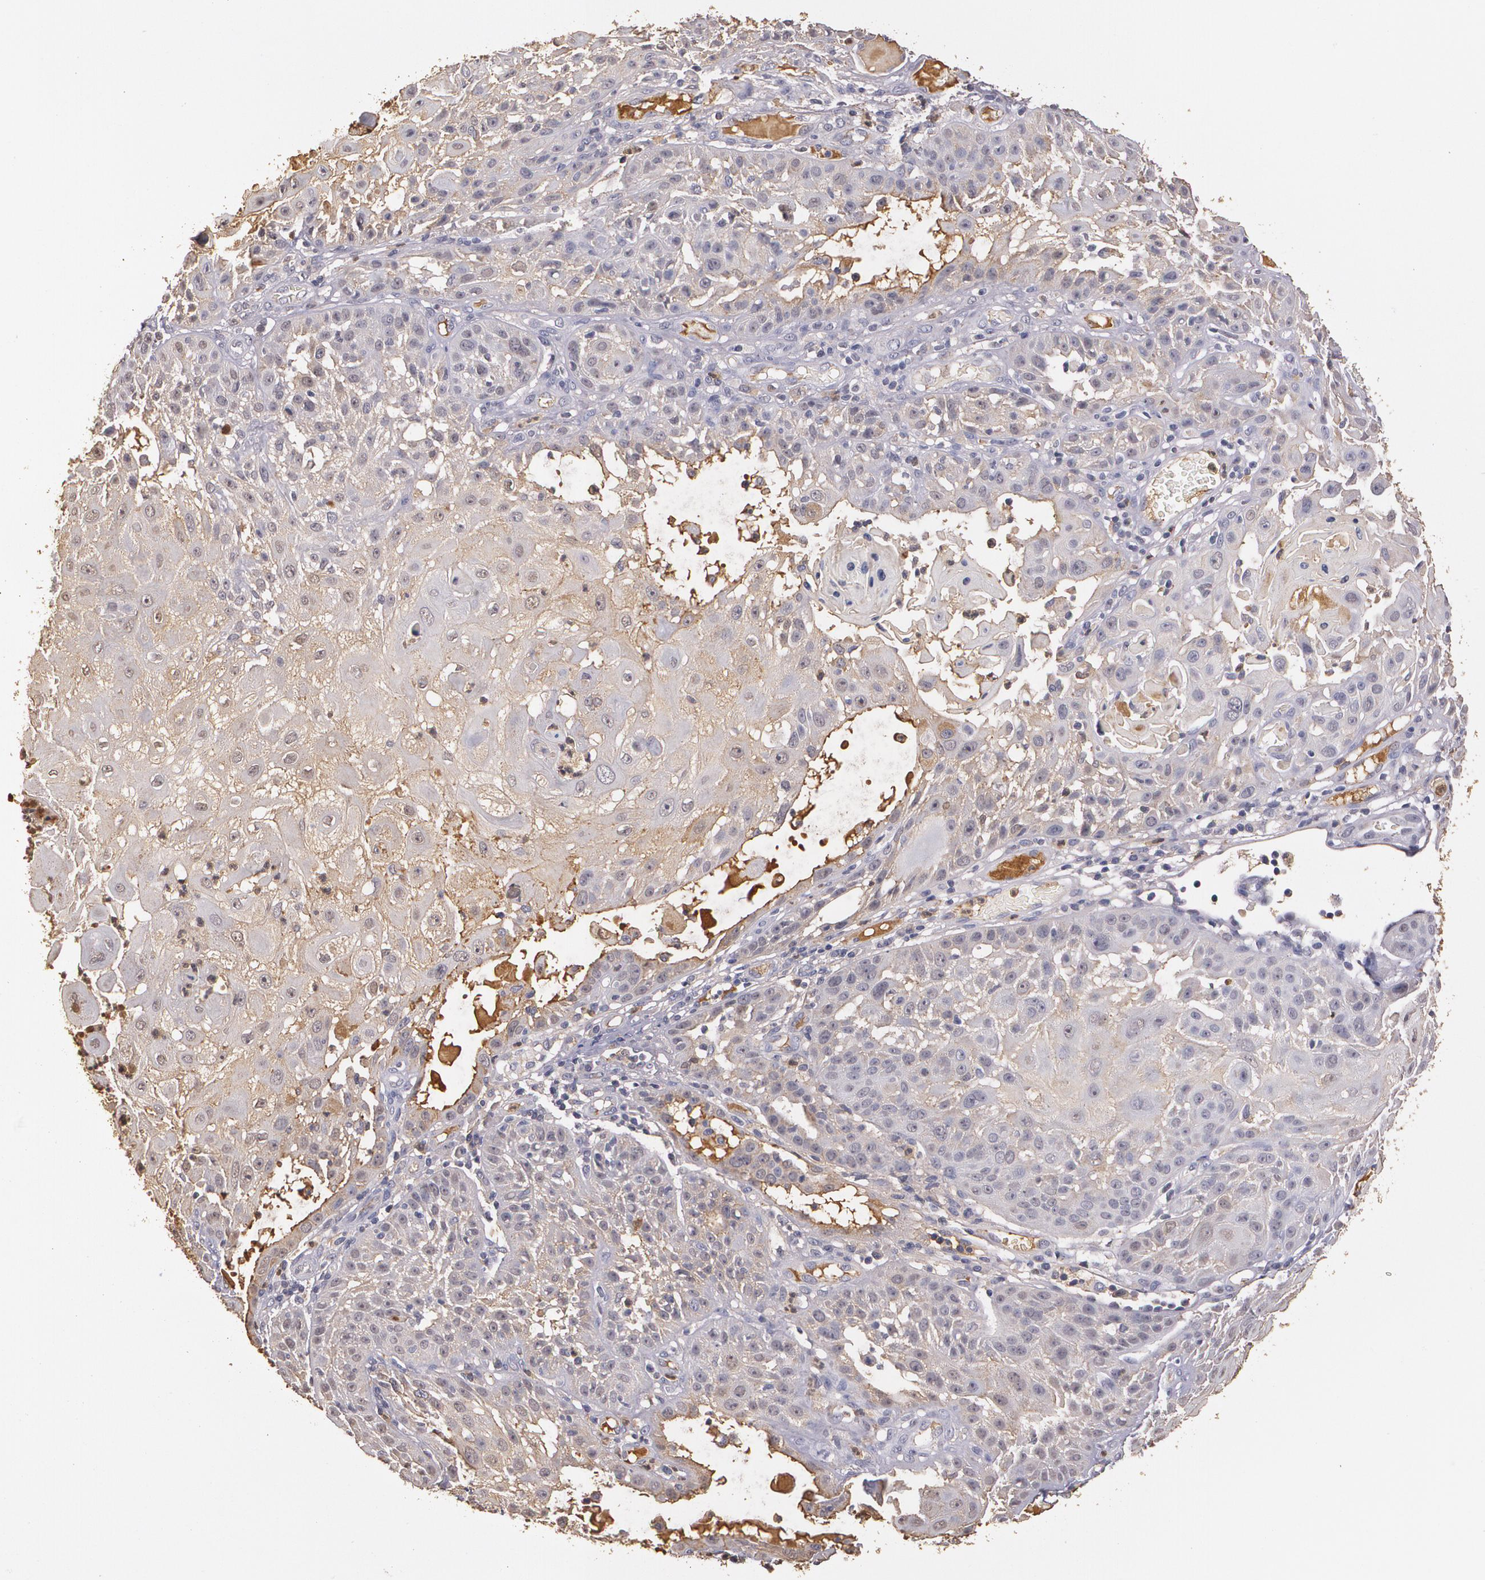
{"staining": {"intensity": "moderate", "quantity": "25%-75%", "location": "cytoplasmic/membranous"}, "tissue": "skin cancer", "cell_type": "Tumor cells", "image_type": "cancer", "snomed": [{"axis": "morphology", "description": "Squamous cell carcinoma, NOS"}, {"axis": "topography", "description": "Skin"}], "caption": "Human skin squamous cell carcinoma stained for a protein (brown) reveals moderate cytoplasmic/membranous positive positivity in approximately 25%-75% of tumor cells.", "gene": "PTS", "patient": {"sex": "female", "age": 89}}